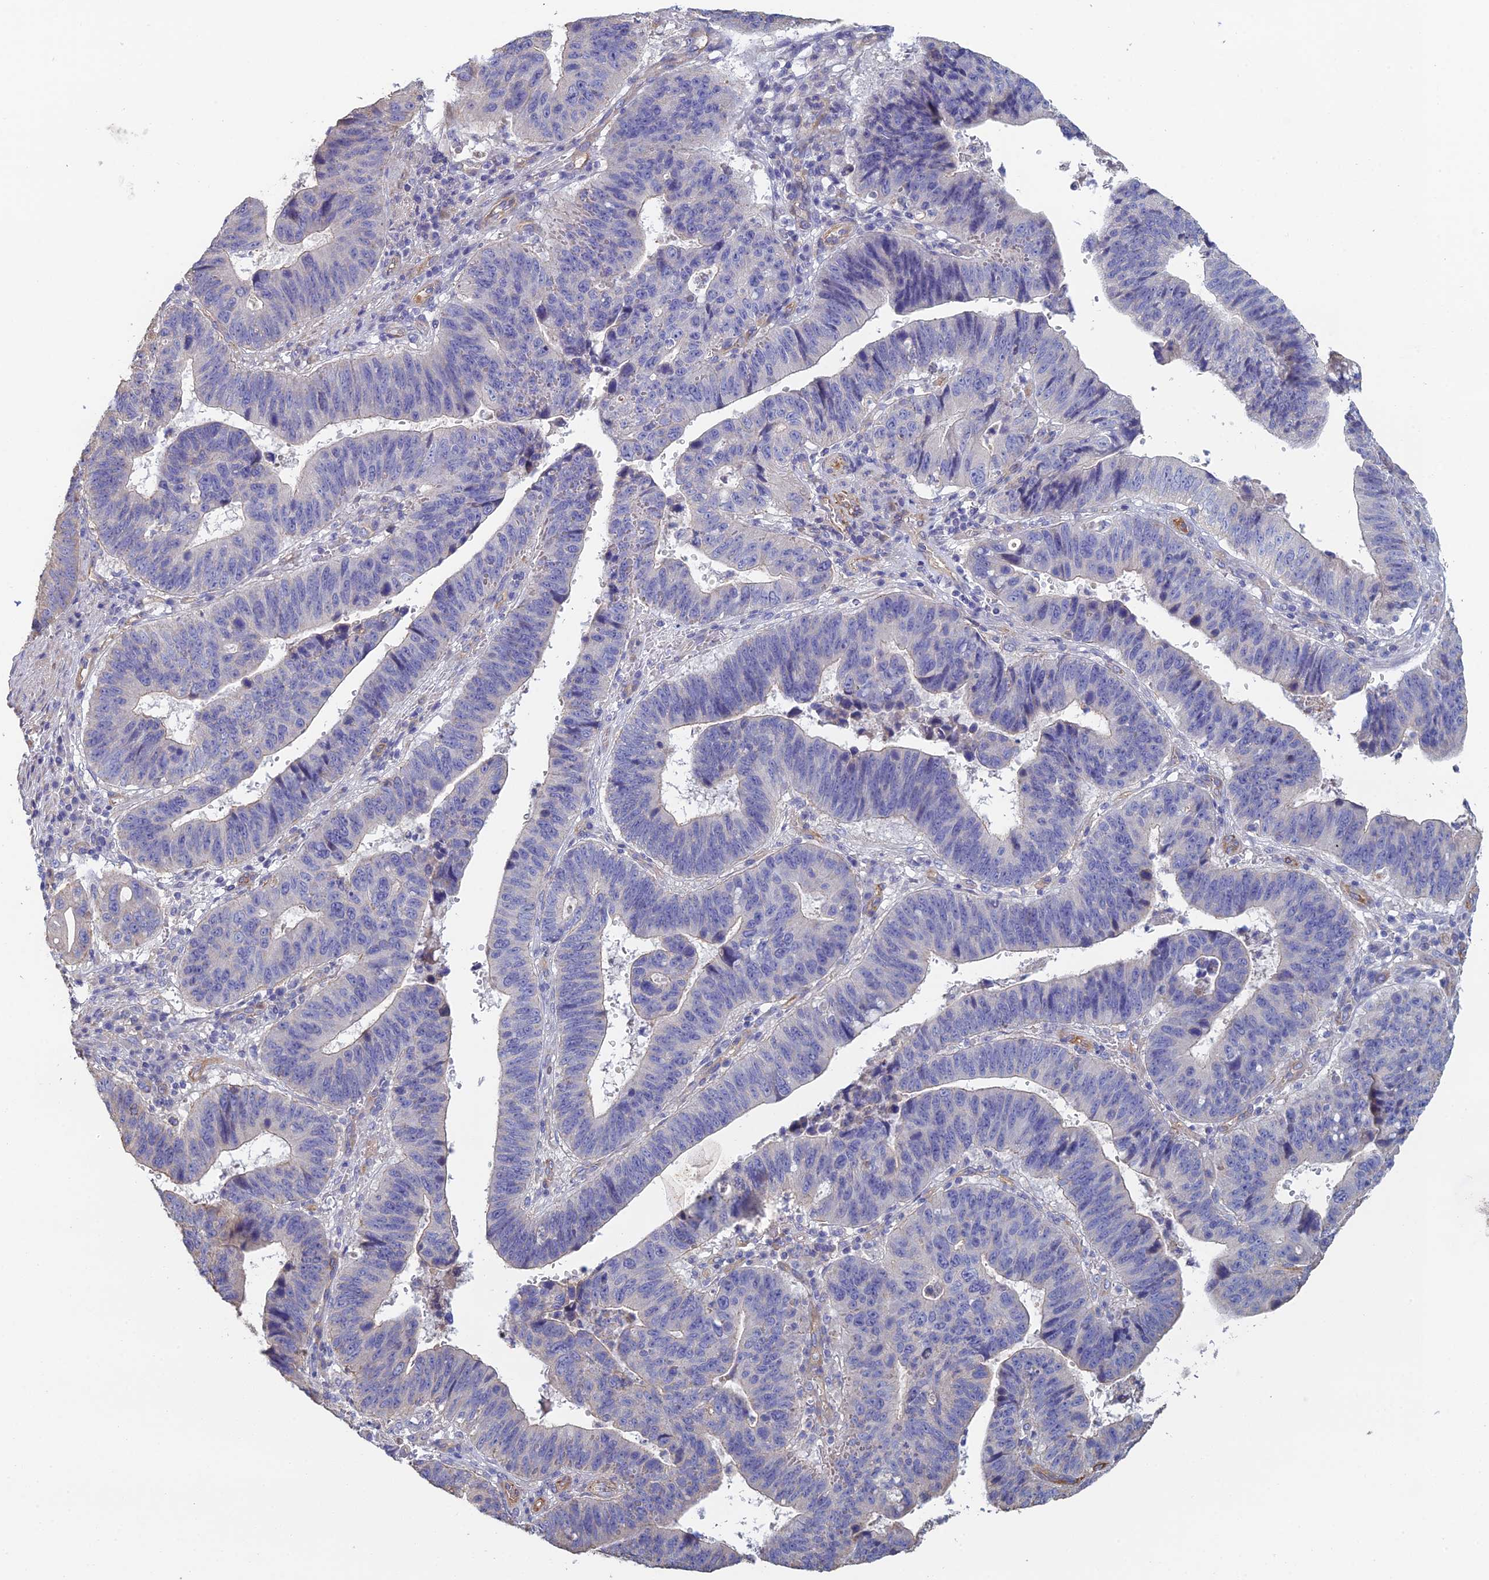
{"staining": {"intensity": "negative", "quantity": "none", "location": "none"}, "tissue": "stomach cancer", "cell_type": "Tumor cells", "image_type": "cancer", "snomed": [{"axis": "morphology", "description": "Adenocarcinoma, NOS"}, {"axis": "topography", "description": "Stomach"}], "caption": "Immunohistochemistry histopathology image of neoplastic tissue: stomach cancer stained with DAB displays no significant protein staining in tumor cells. (Brightfield microscopy of DAB IHC at high magnification).", "gene": "PCDHA5", "patient": {"sex": "male", "age": 59}}